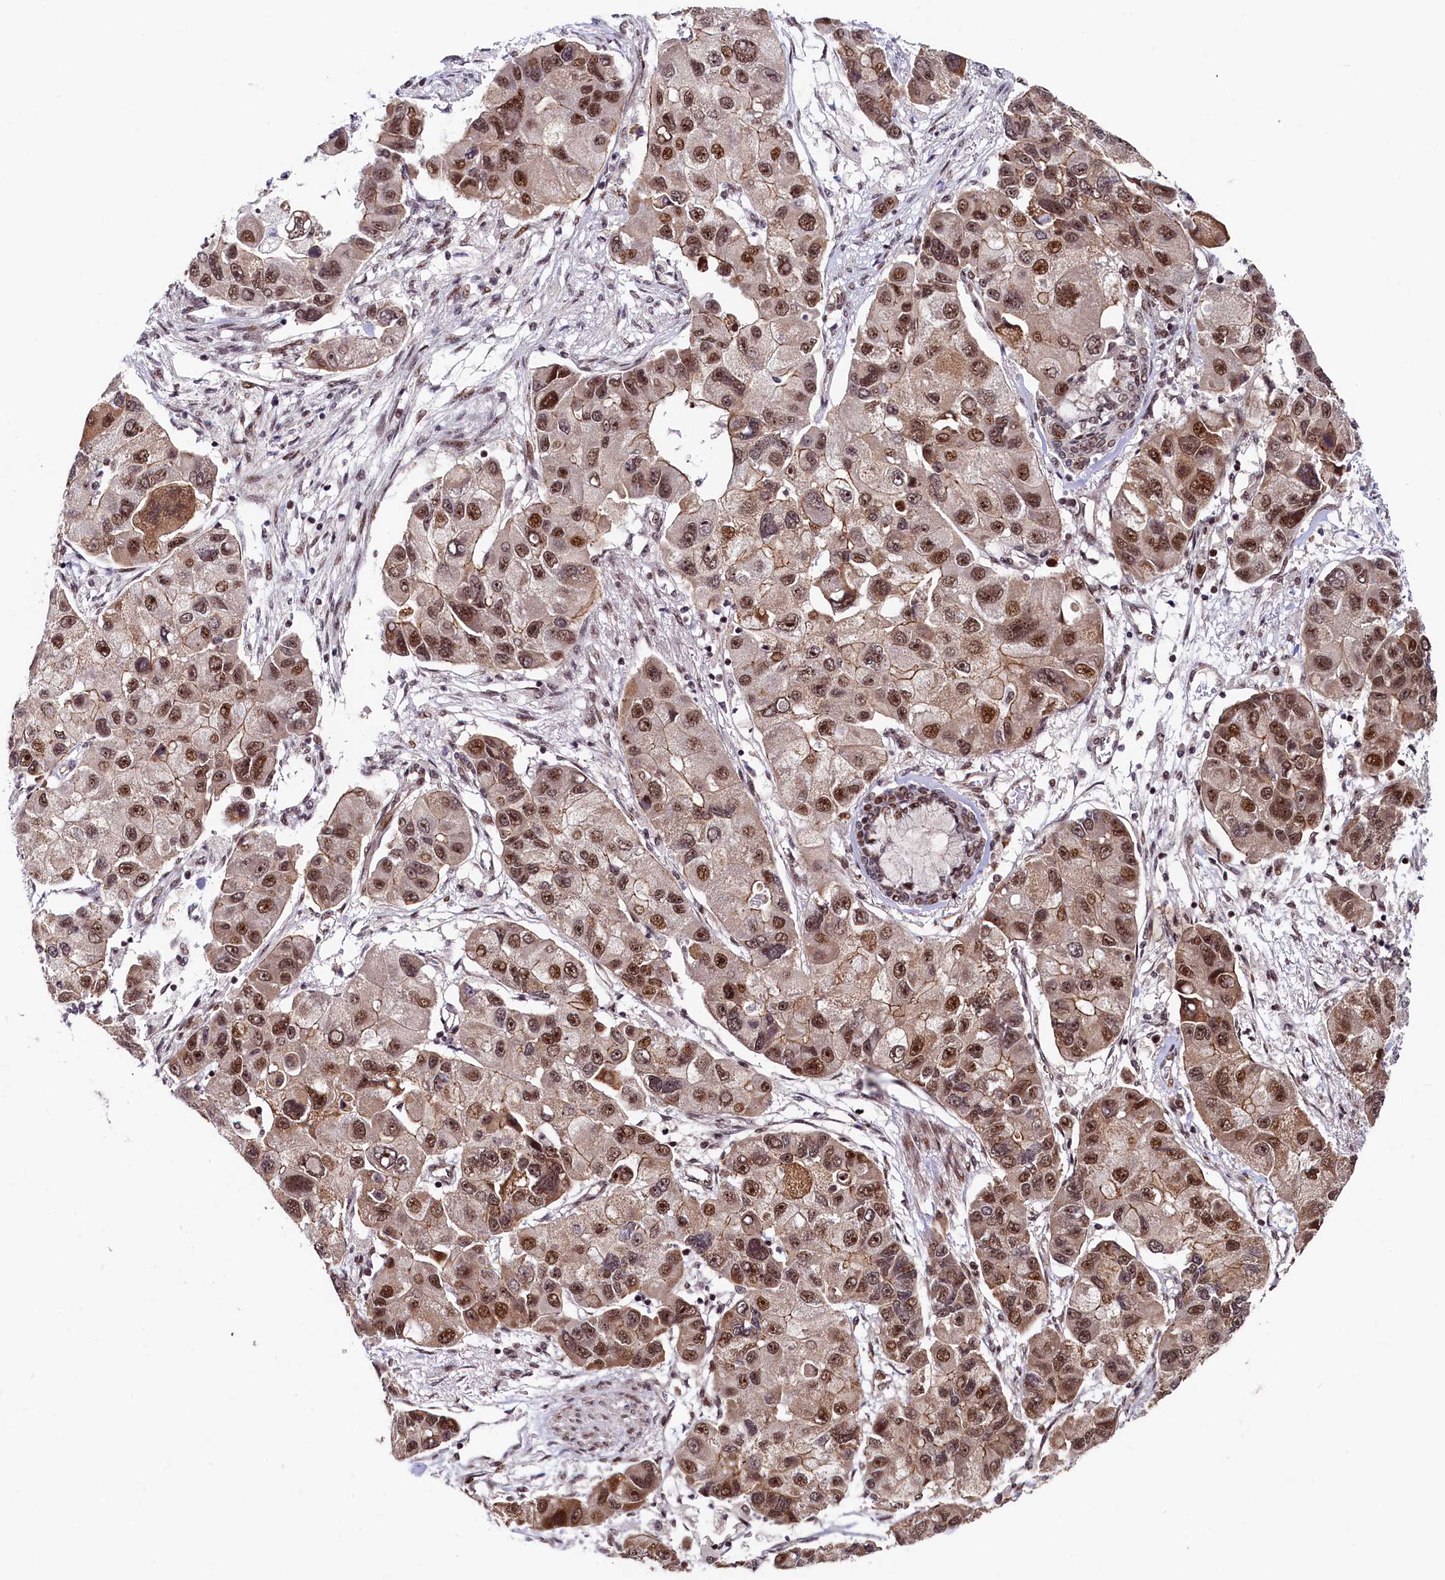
{"staining": {"intensity": "moderate", "quantity": ">75%", "location": "nuclear"}, "tissue": "lung cancer", "cell_type": "Tumor cells", "image_type": "cancer", "snomed": [{"axis": "morphology", "description": "Adenocarcinoma, NOS"}, {"axis": "topography", "description": "Lung"}], "caption": "Immunohistochemical staining of human lung adenocarcinoma shows medium levels of moderate nuclear staining in approximately >75% of tumor cells.", "gene": "LEO1", "patient": {"sex": "female", "age": 54}}